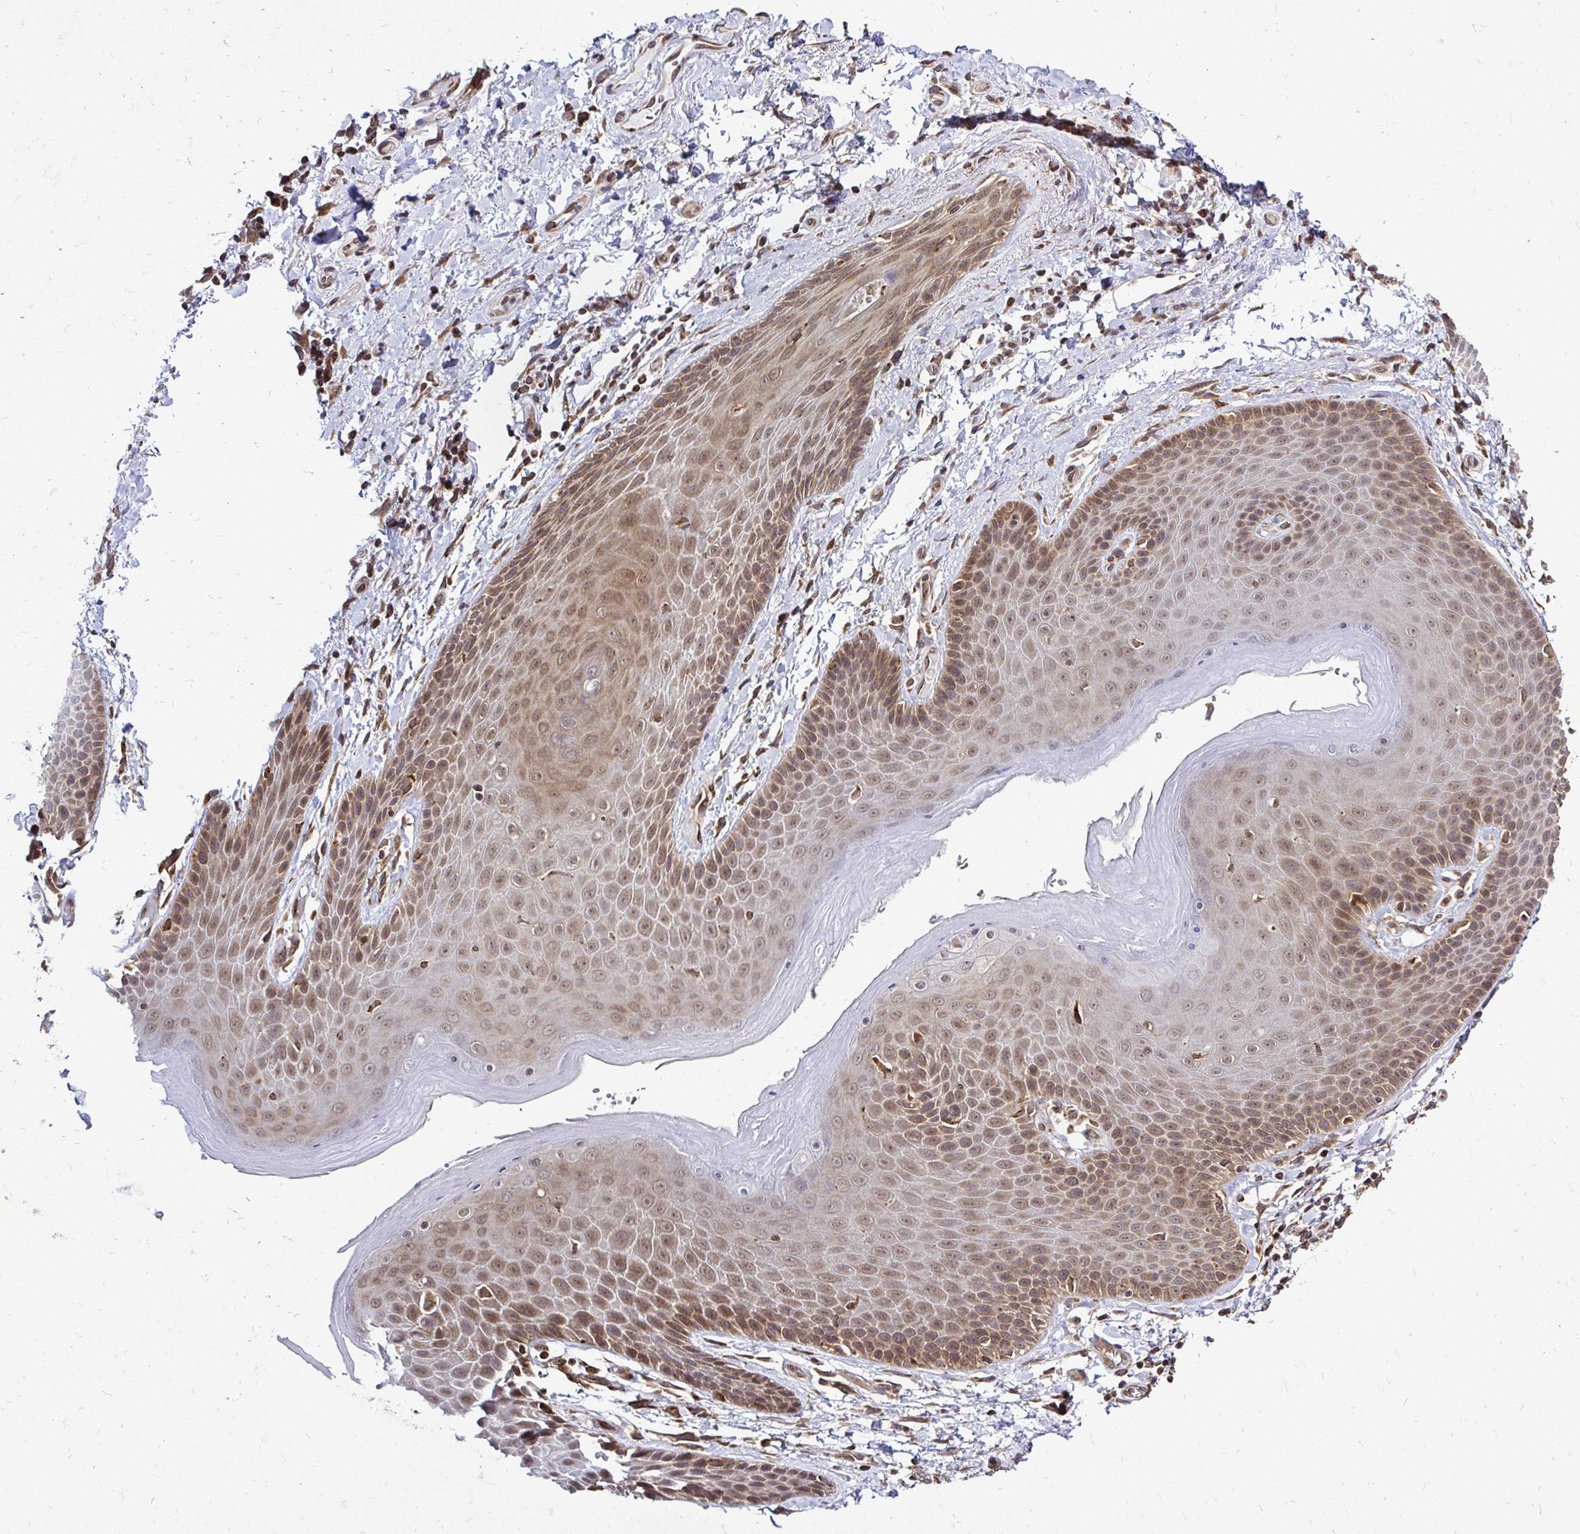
{"staining": {"intensity": "moderate", "quantity": ">75%", "location": "cytoplasmic/membranous"}, "tissue": "skin", "cell_type": "Epidermal cells", "image_type": "normal", "snomed": [{"axis": "morphology", "description": "Normal tissue, NOS"}, {"axis": "topography", "description": "Anal"}, {"axis": "topography", "description": "Peripheral nerve tissue"}], "caption": "Epidermal cells reveal moderate cytoplasmic/membranous staining in about >75% of cells in normal skin.", "gene": "FMR1", "patient": {"sex": "male", "age": 51}}